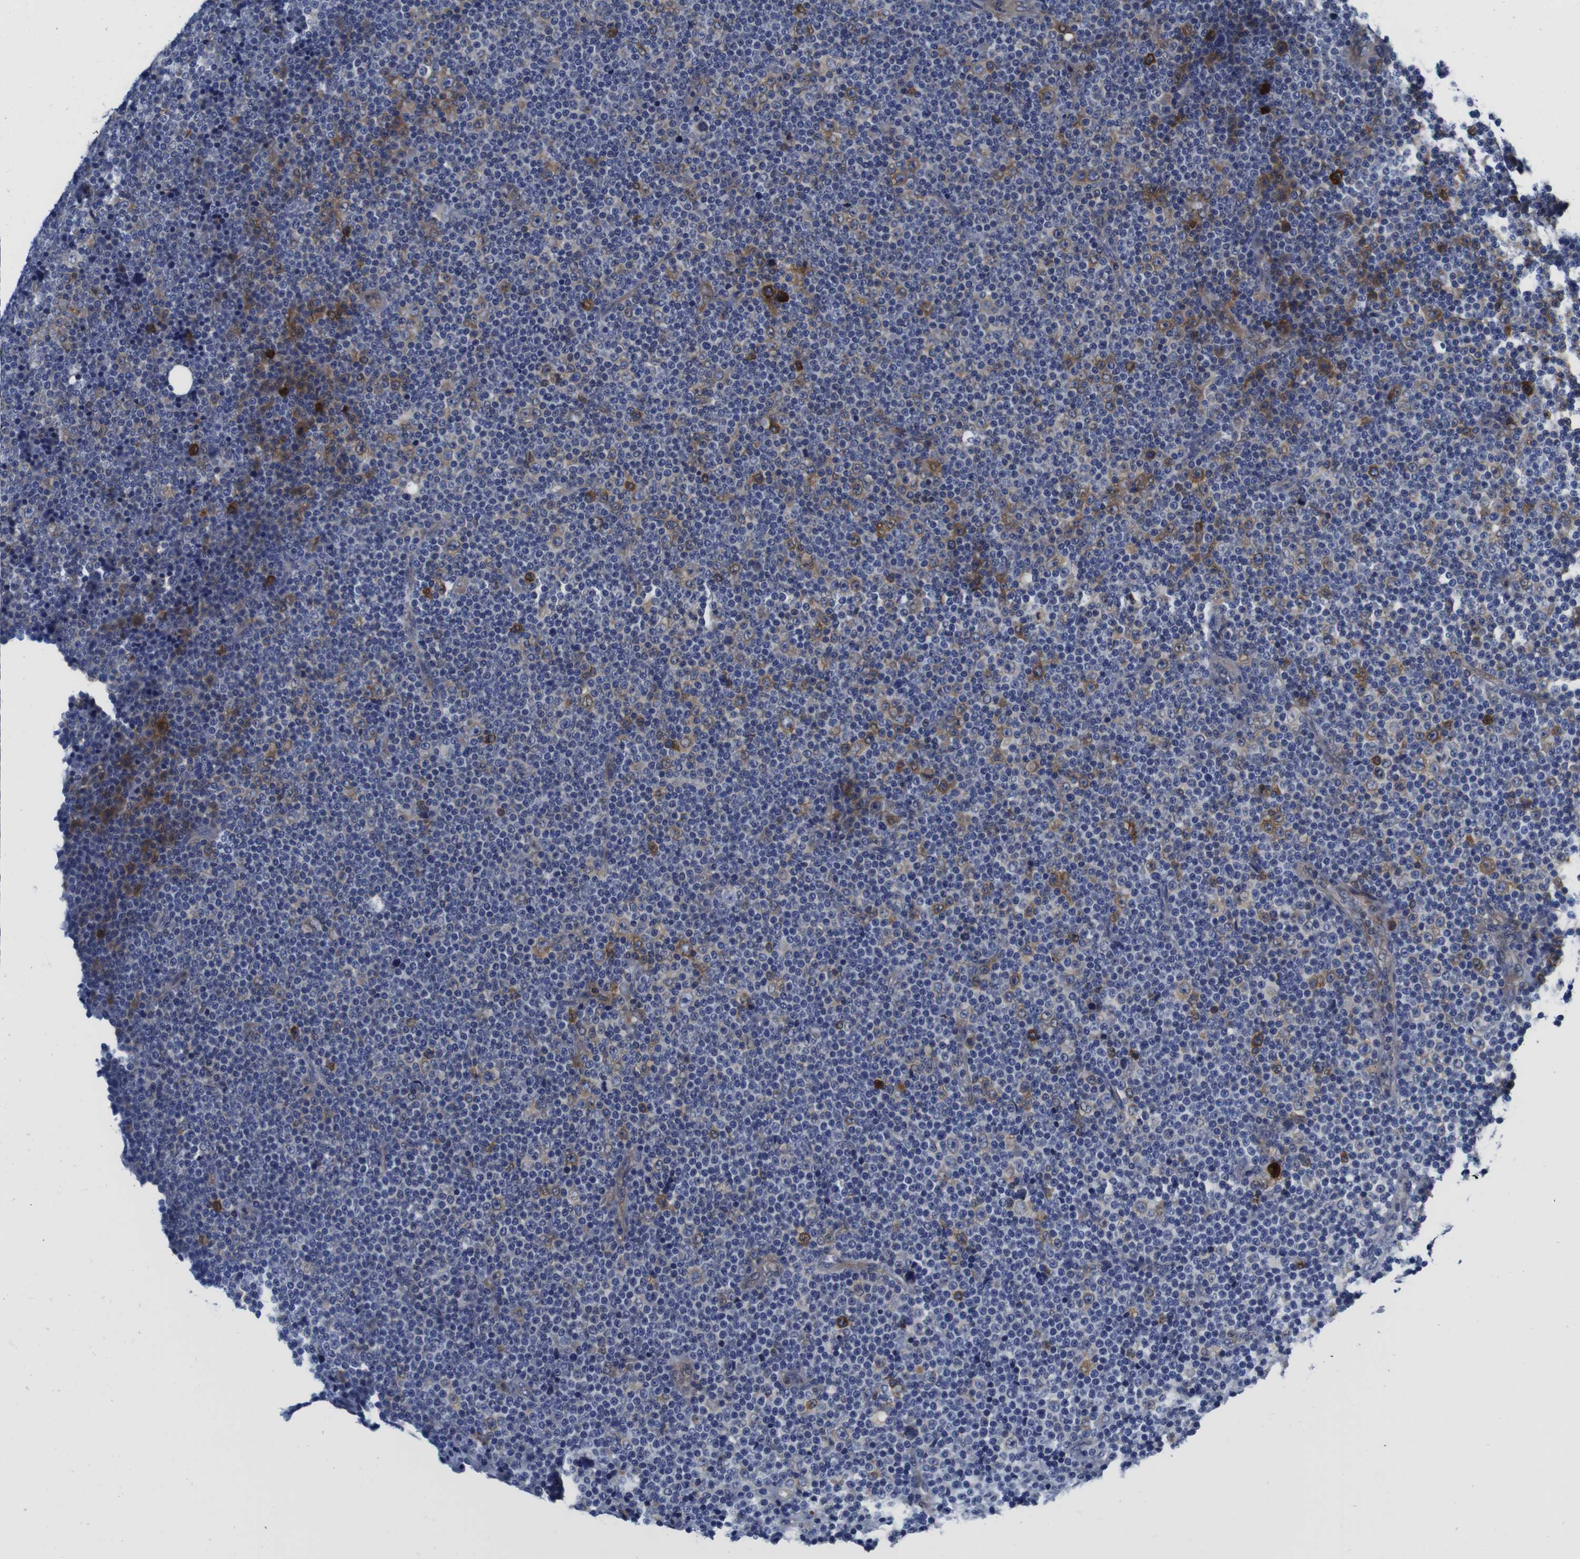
{"staining": {"intensity": "moderate", "quantity": "25%-75%", "location": "cytoplasmic/membranous"}, "tissue": "lymphoma", "cell_type": "Tumor cells", "image_type": "cancer", "snomed": [{"axis": "morphology", "description": "Malignant lymphoma, non-Hodgkin's type, Low grade"}, {"axis": "topography", "description": "Lymph node"}], "caption": "A brown stain highlights moderate cytoplasmic/membranous expression of a protein in lymphoma tumor cells. Using DAB (brown) and hematoxylin (blue) stains, captured at high magnification using brightfield microscopy.", "gene": "EIF4A1", "patient": {"sex": "female", "age": 67}}